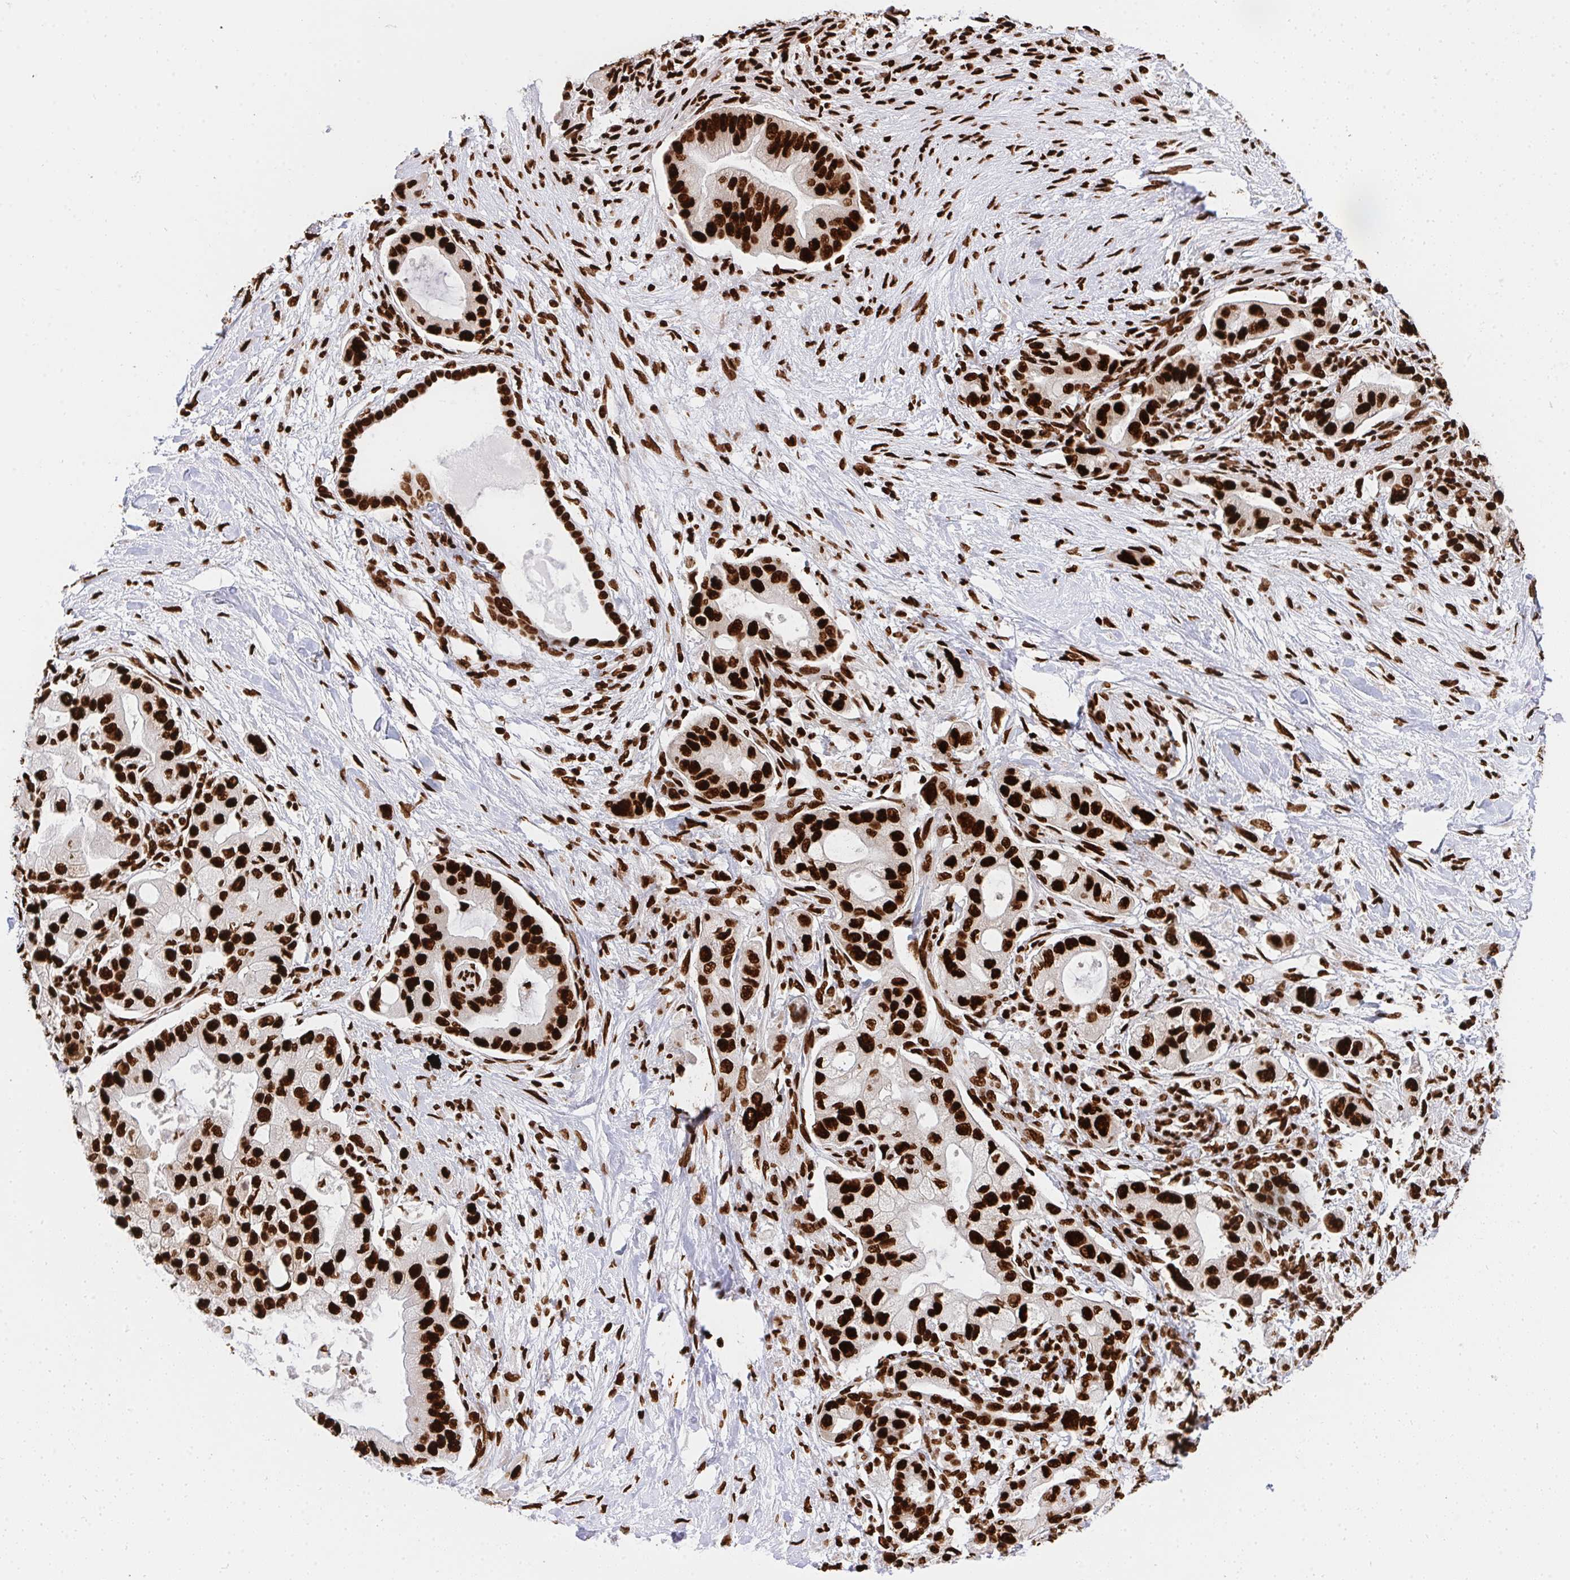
{"staining": {"intensity": "strong", "quantity": ">75%", "location": "nuclear"}, "tissue": "pancreatic cancer", "cell_type": "Tumor cells", "image_type": "cancer", "snomed": [{"axis": "morphology", "description": "Adenocarcinoma, NOS"}, {"axis": "topography", "description": "Pancreas"}], "caption": "Human adenocarcinoma (pancreatic) stained for a protein (brown) exhibits strong nuclear positive positivity in approximately >75% of tumor cells.", "gene": "HNRNPL", "patient": {"sex": "male", "age": 57}}